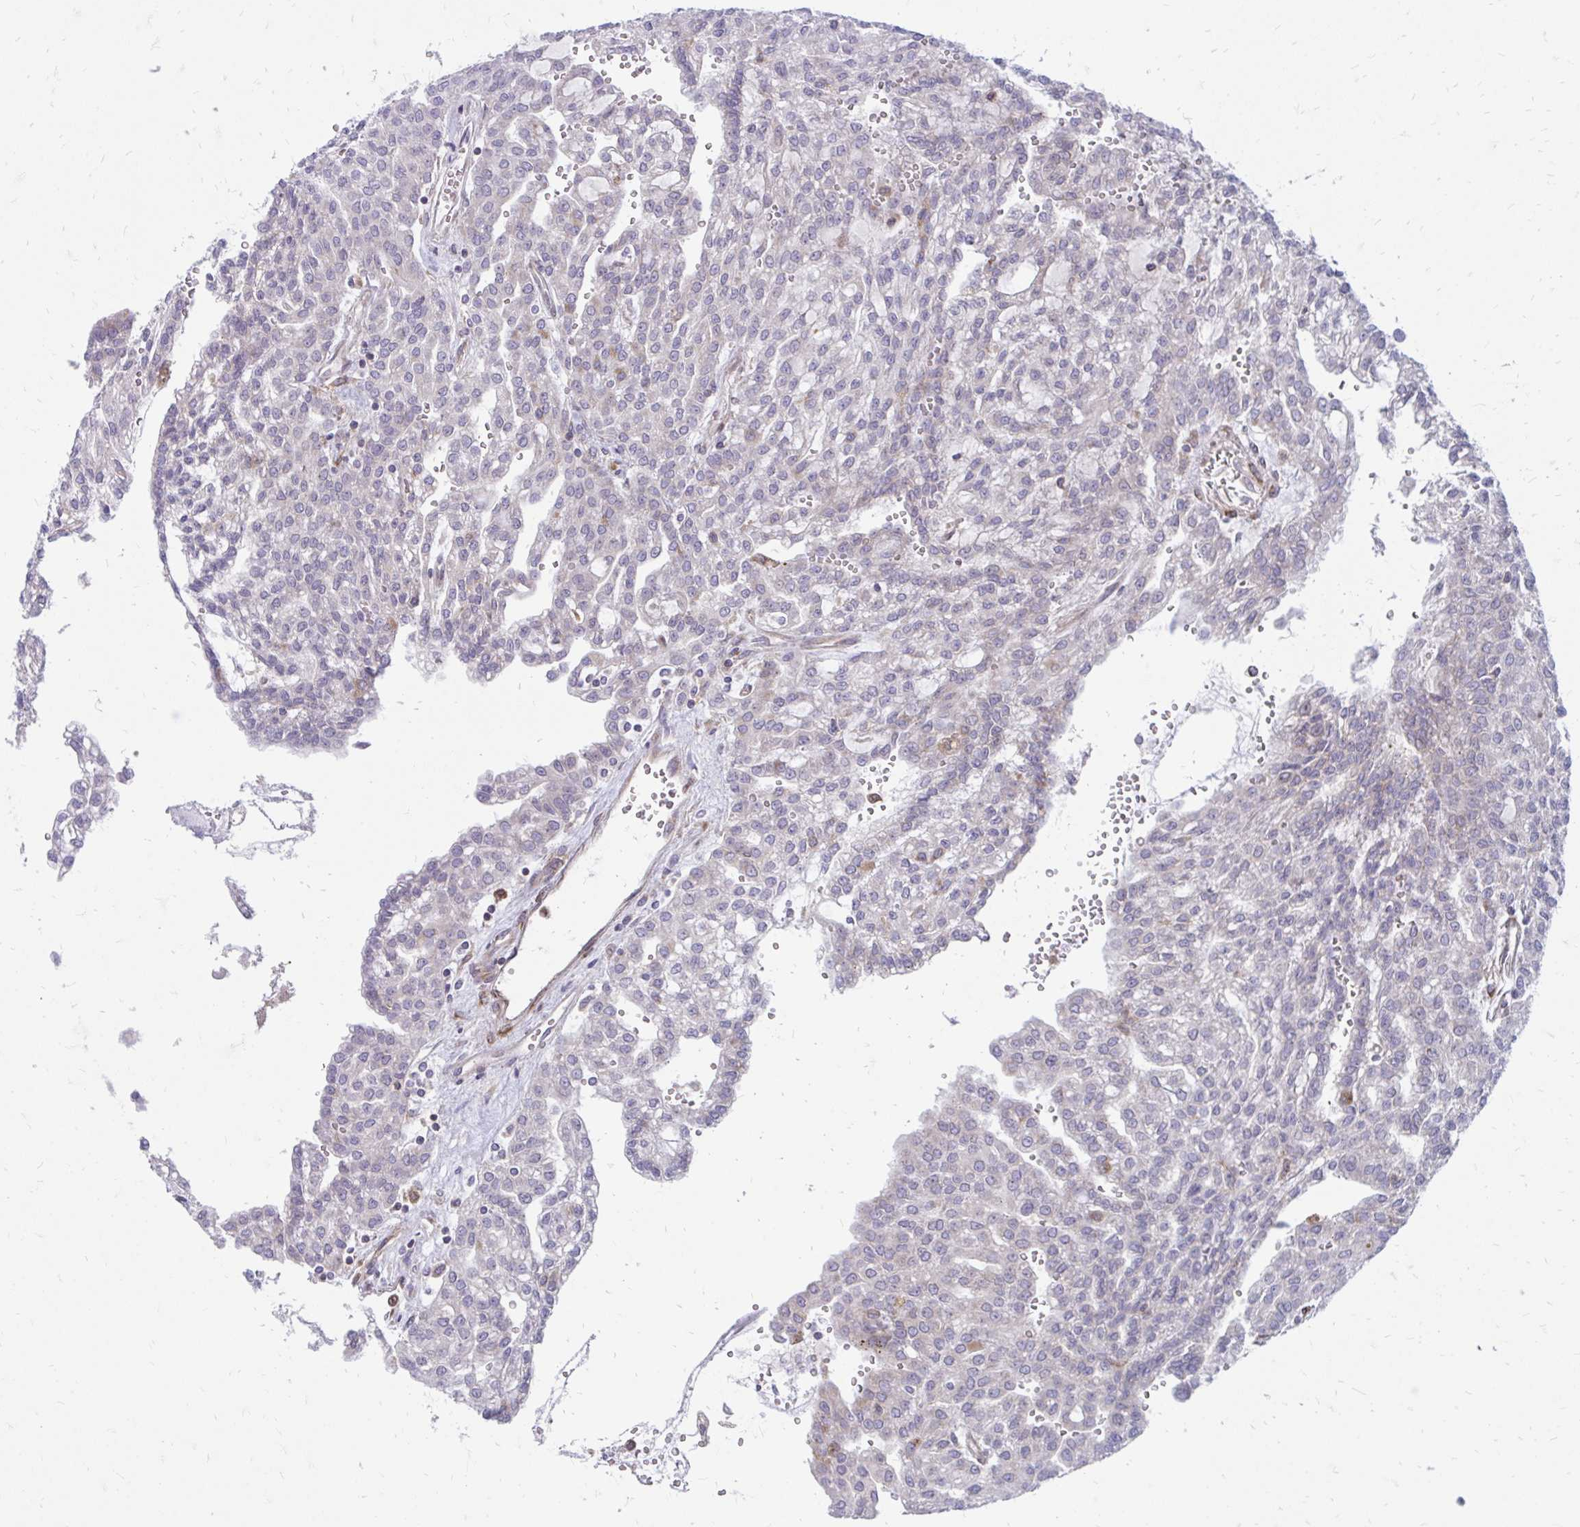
{"staining": {"intensity": "negative", "quantity": "none", "location": "none"}, "tissue": "renal cancer", "cell_type": "Tumor cells", "image_type": "cancer", "snomed": [{"axis": "morphology", "description": "Adenocarcinoma, NOS"}, {"axis": "topography", "description": "Kidney"}], "caption": "Tumor cells are negative for protein expression in human renal cancer (adenocarcinoma).", "gene": "ASAP1", "patient": {"sex": "male", "age": 63}}